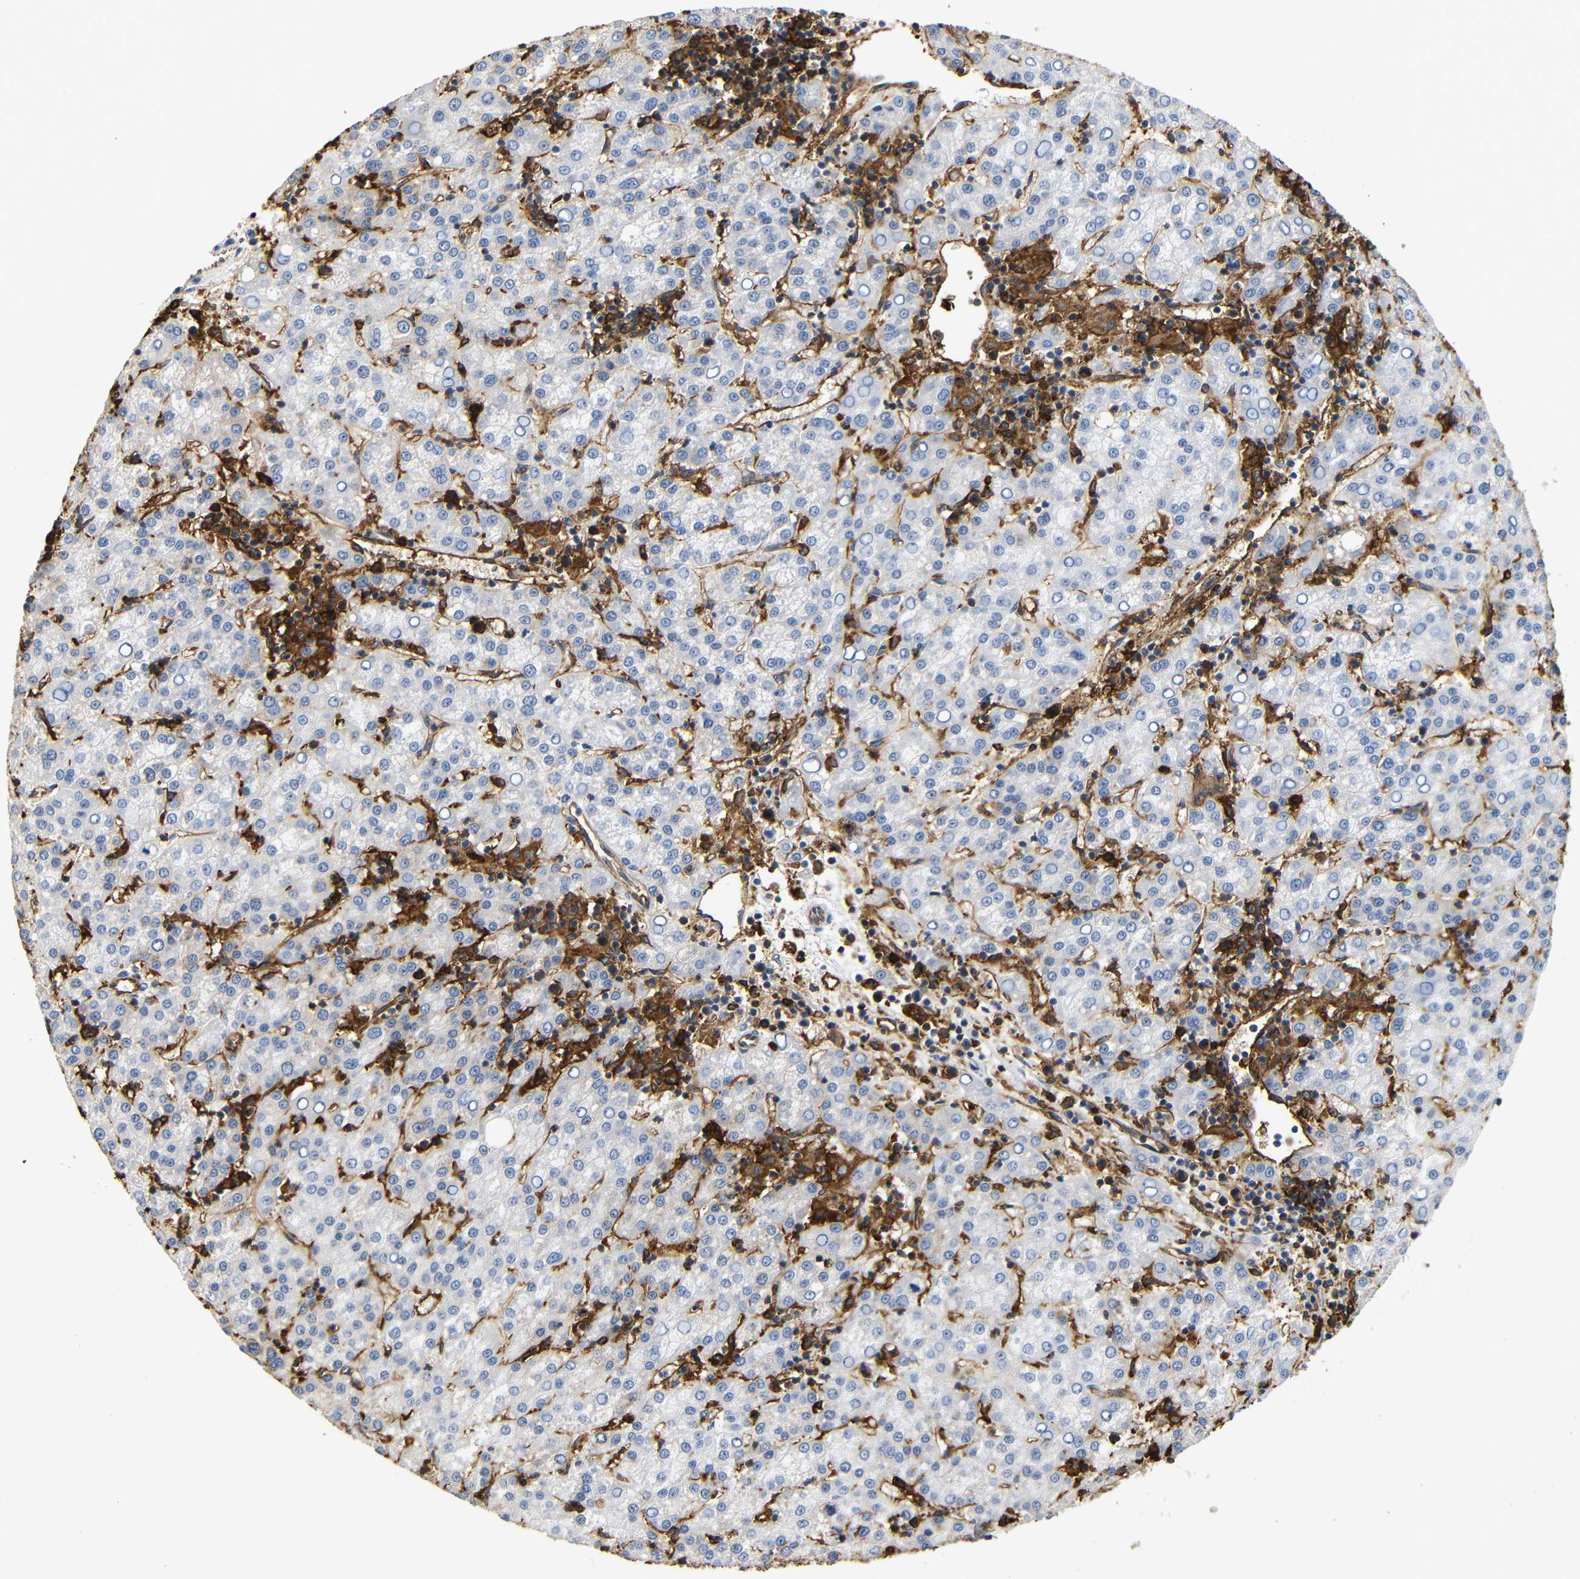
{"staining": {"intensity": "negative", "quantity": "none", "location": "none"}, "tissue": "liver cancer", "cell_type": "Tumor cells", "image_type": "cancer", "snomed": [{"axis": "morphology", "description": "Carcinoma, Hepatocellular, NOS"}, {"axis": "topography", "description": "Liver"}], "caption": "High power microscopy histopathology image of an immunohistochemistry micrograph of liver hepatocellular carcinoma, revealing no significant positivity in tumor cells.", "gene": "HLA-DQB1", "patient": {"sex": "female", "age": 58}}